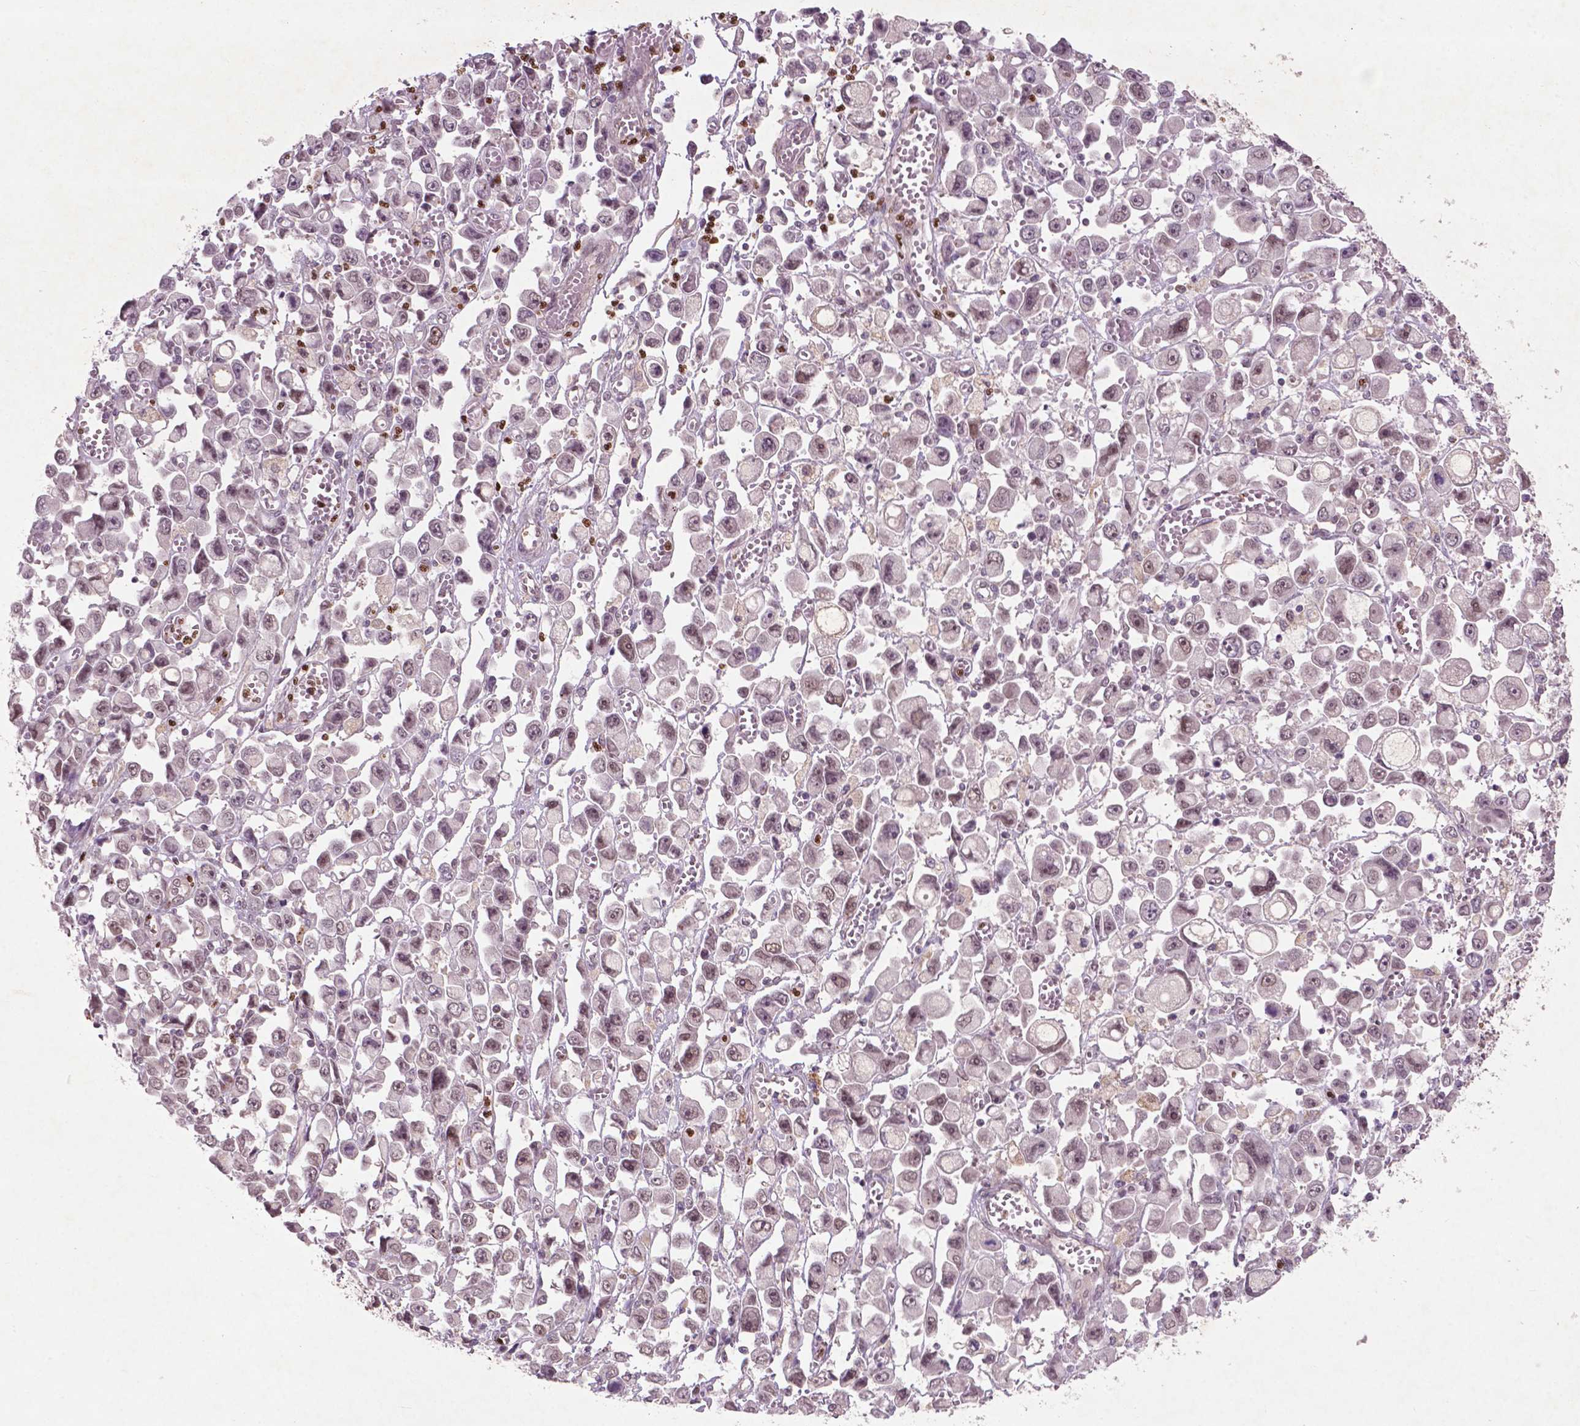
{"staining": {"intensity": "weak", "quantity": "25%-75%", "location": "nuclear"}, "tissue": "stomach cancer", "cell_type": "Tumor cells", "image_type": "cancer", "snomed": [{"axis": "morphology", "description": "Adenocarcinoma, NOS"}, {"axis": "topography", "description": "Stomach, upper"}], "caption": "Weak nuclear expression for a protein is identified in about 25%-75% of tumor cells of stomach adenocarcinoma using immunohistochemistry (IHC).", "gene": "NFAT5", "patient": {"sex": "male", "age": 70}}